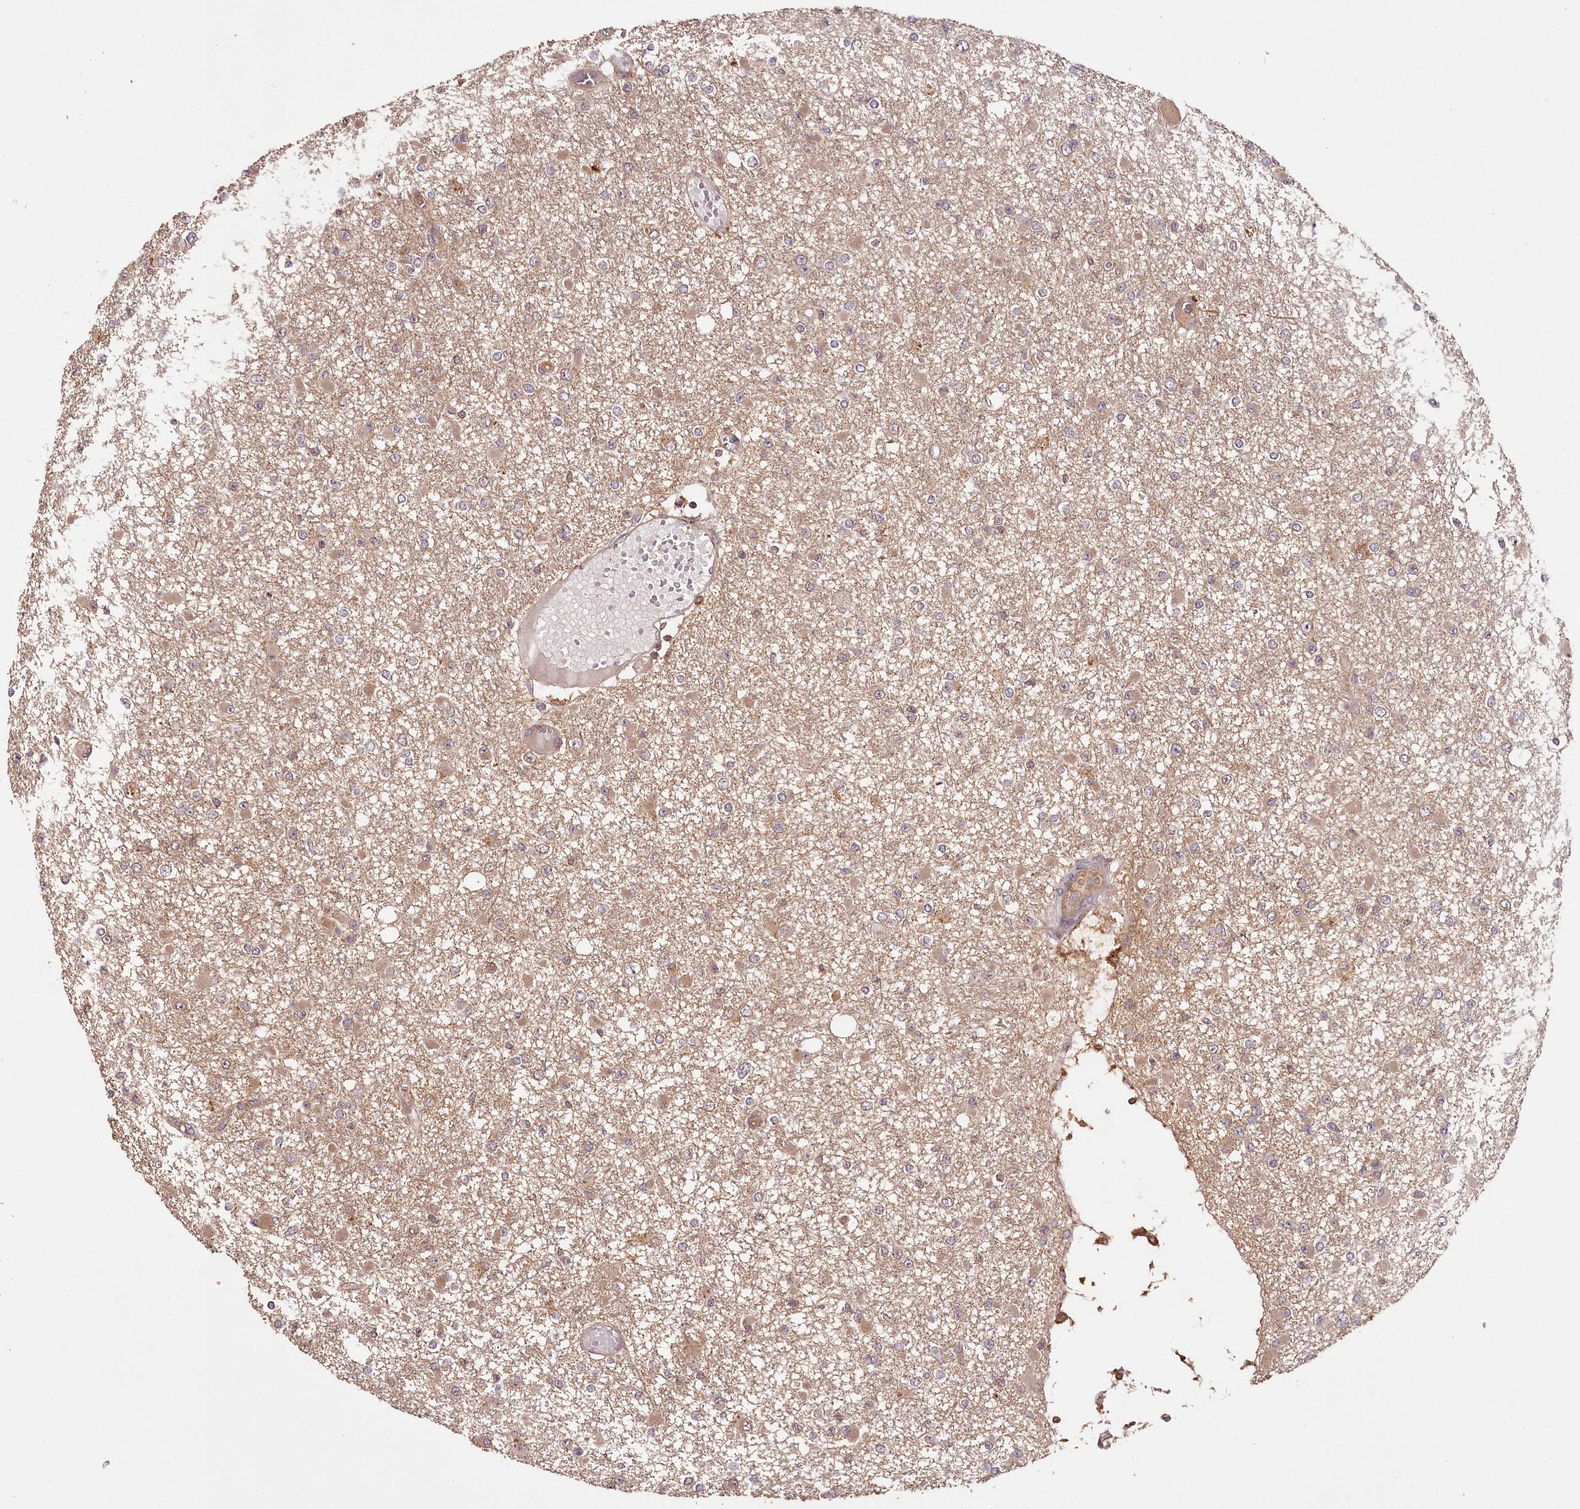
{"staining": {"intensity": "weak", "quantity": "<25%", "location": "cytoplasmic/membranous"}, "tissue": "glioma", "cell_type": "Tumor cells", "image_type": "cancer", "snomed": [{"axis": "morphology", "description": "Glioma, malignant, Low grade"}, {"axis": "topography", "description": "Brain"}], "caption": "An IHC photomicrograph of malignant low-grade glioma is shown. There is no staining in tumor cells of malignant low-grade glioma.", "gene": "TTC12", "patient": {"sex": "female", "age": 22}}